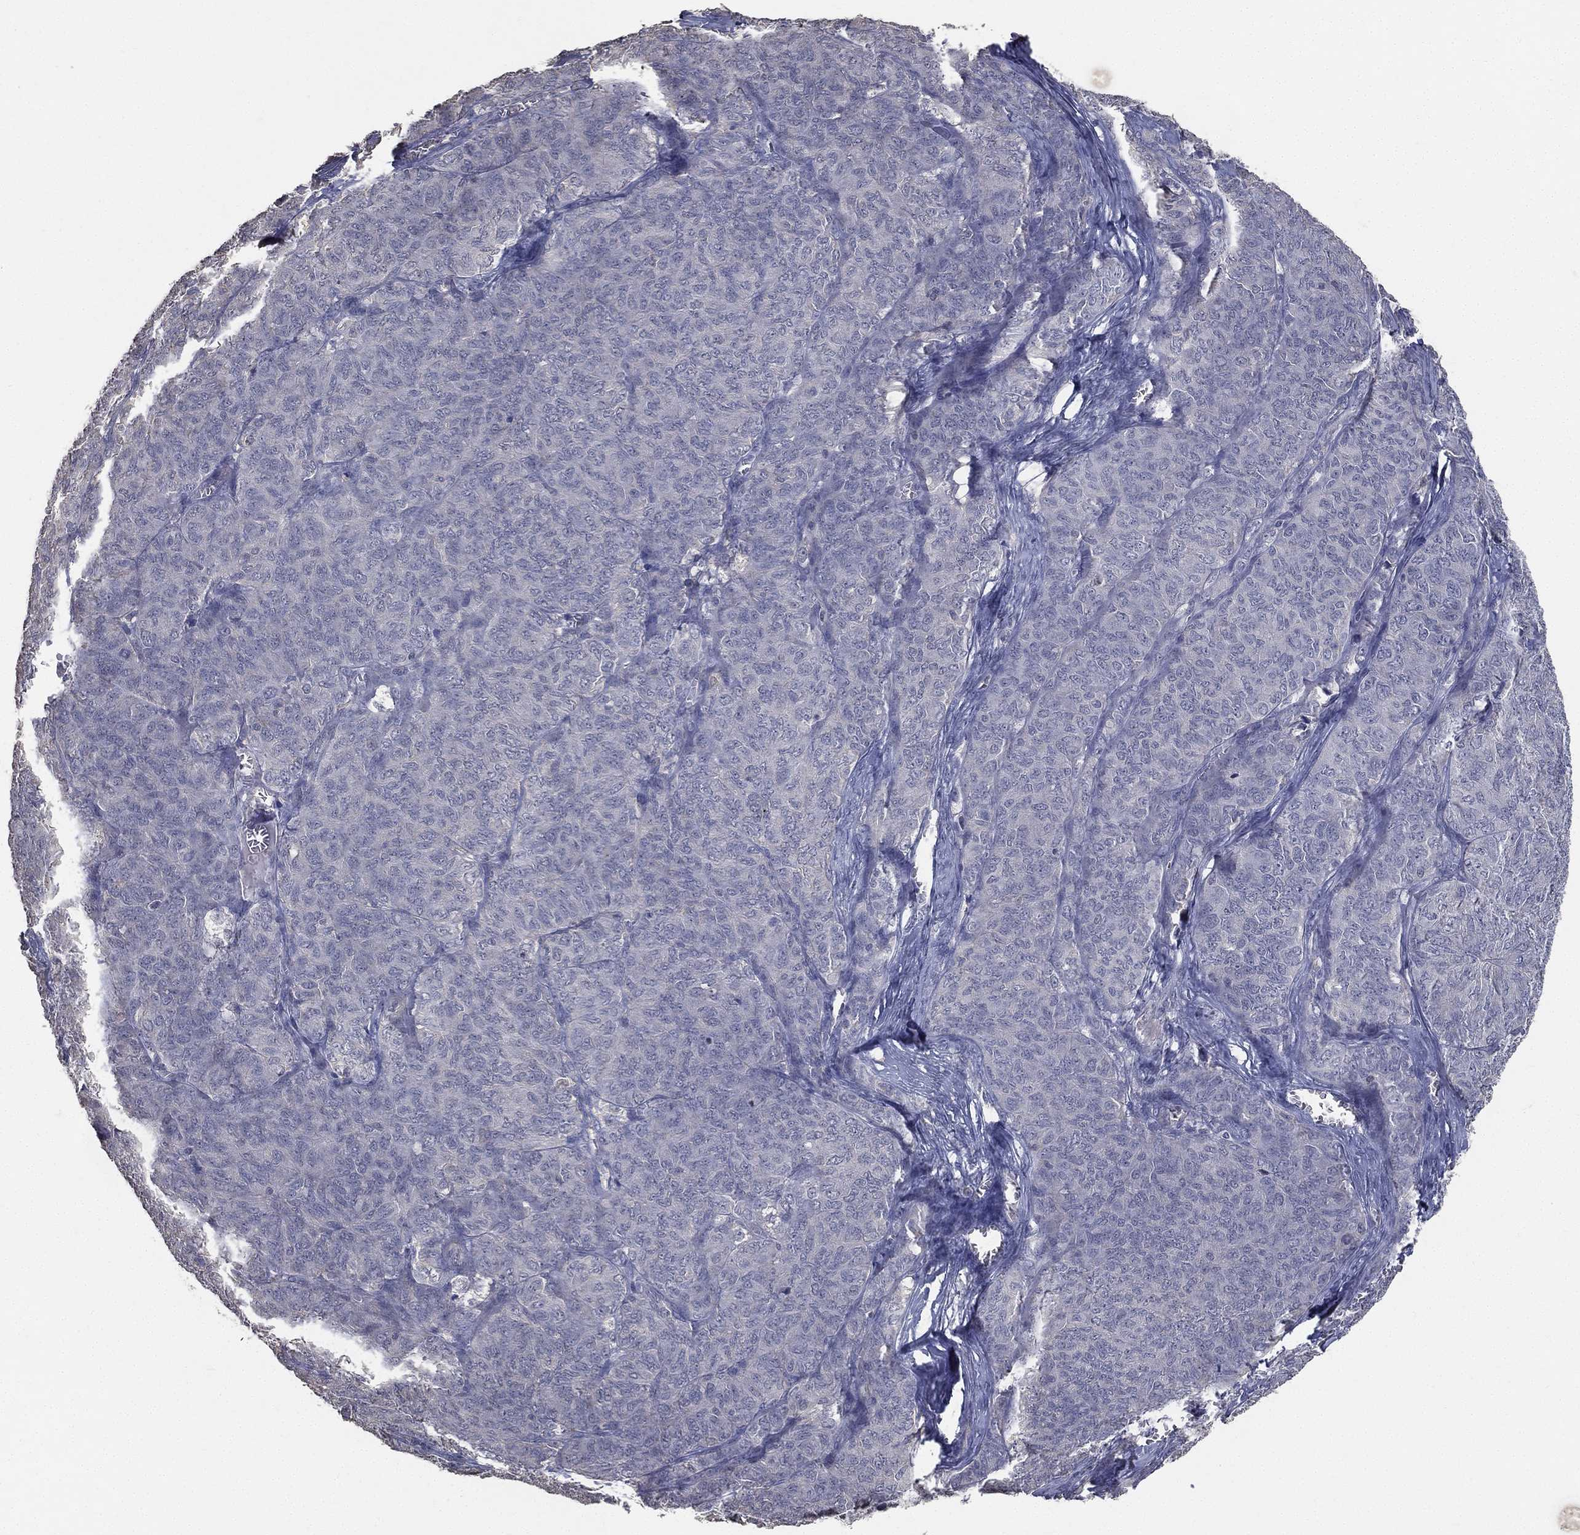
{"staining": {"intensity": "negative", "quantity": "none", "location": "none"}, "tissue": "ovarian cancer", "cell_type": "Tumor cells", "image_type": "cancer", "snomed": [{"axis": "morphology", "description": "Carcinoma, endometroid"}, {"axis": "topography", "description": "Ovary"}], "caption": "A photomicrograph of human endometroid carcinoma (ovarian) is negative for staining in tumor cells.", "gene": "SNAP25", "patient": {"sex": "female", "age": 80}}